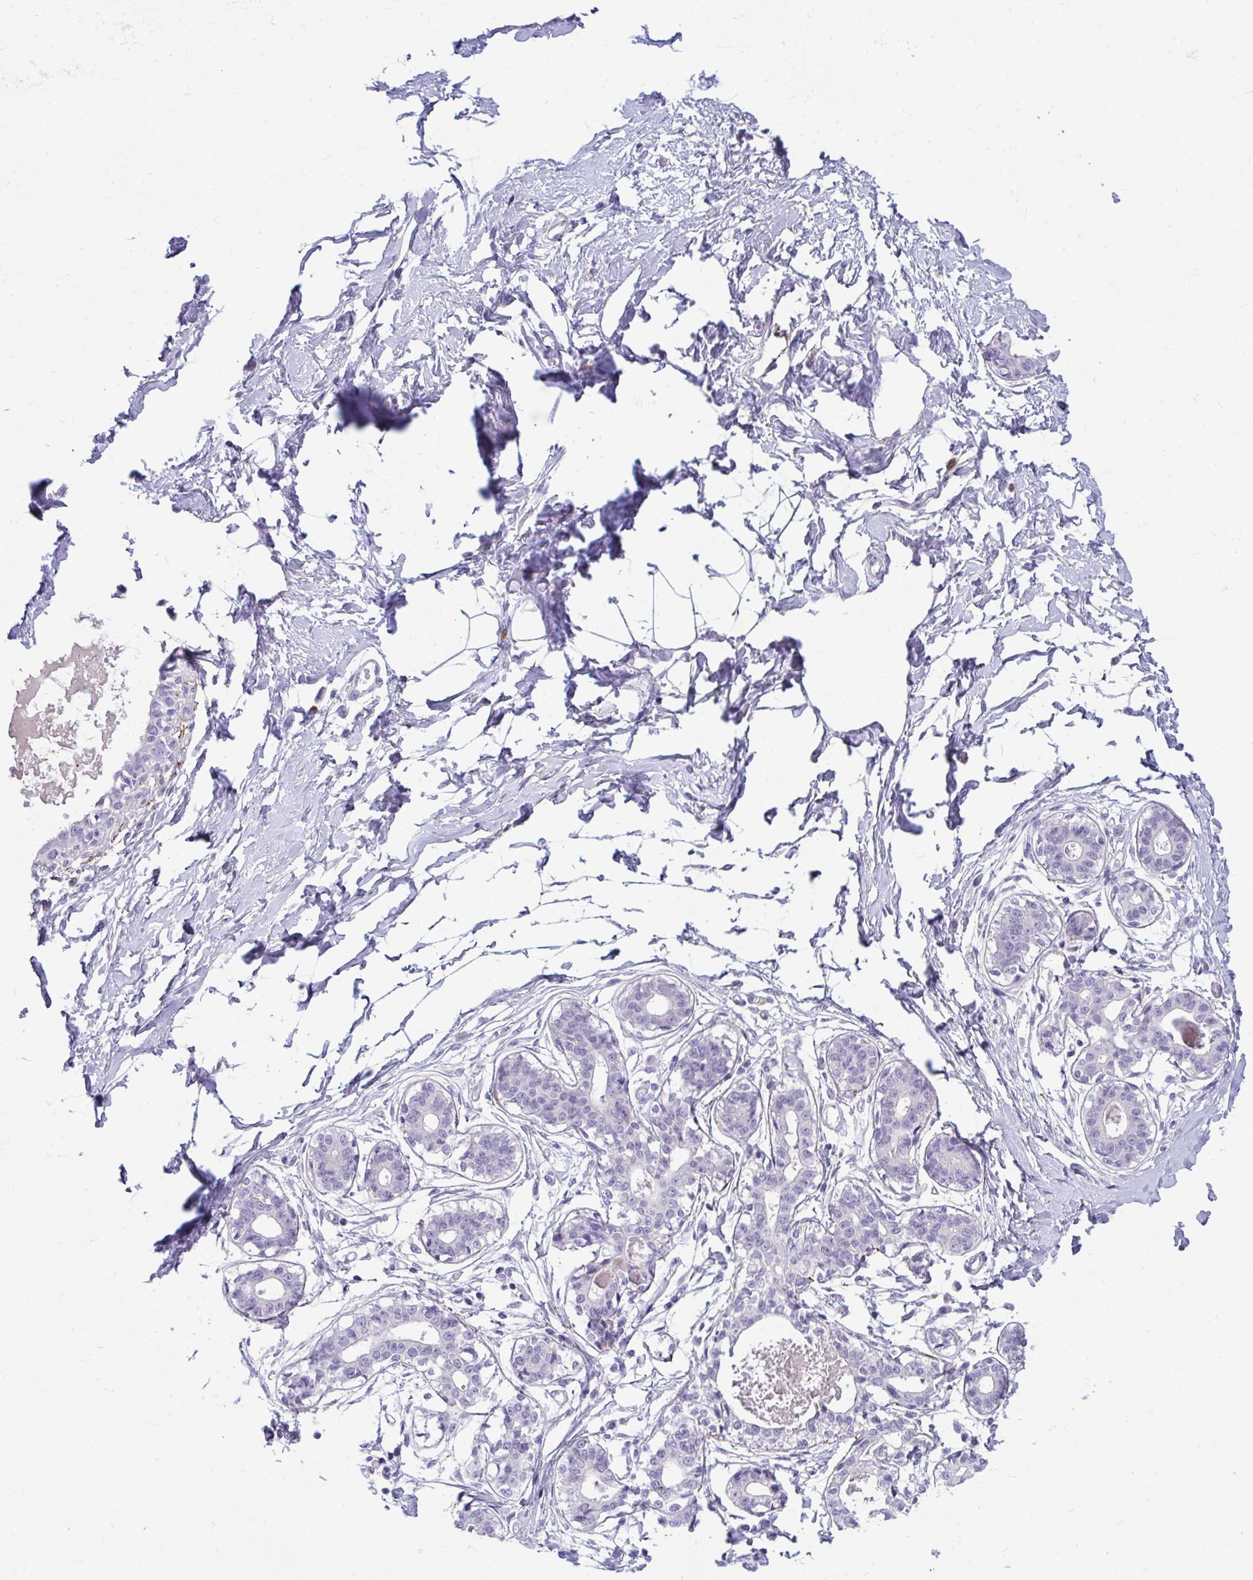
{"staining": {"intensity": "negative", "quantity": "none", "location": "none"}, "tissue": "breast", "cell_type": "Adipocytes", "image_type": "normal", "snomed": [{"axis": "morphology", "description": "Normal tissue, NOS"}, {"axis": "topography", "description": "Breast"}], "caption": "High power microscopy image of an immunohistochemistry (IHC) image of benign breast, revealing no significant staining in adipocytes. Nuclei are stained in blue.", "gene": "PIGZ", "patient": {"sex": "female", "age": 45}}